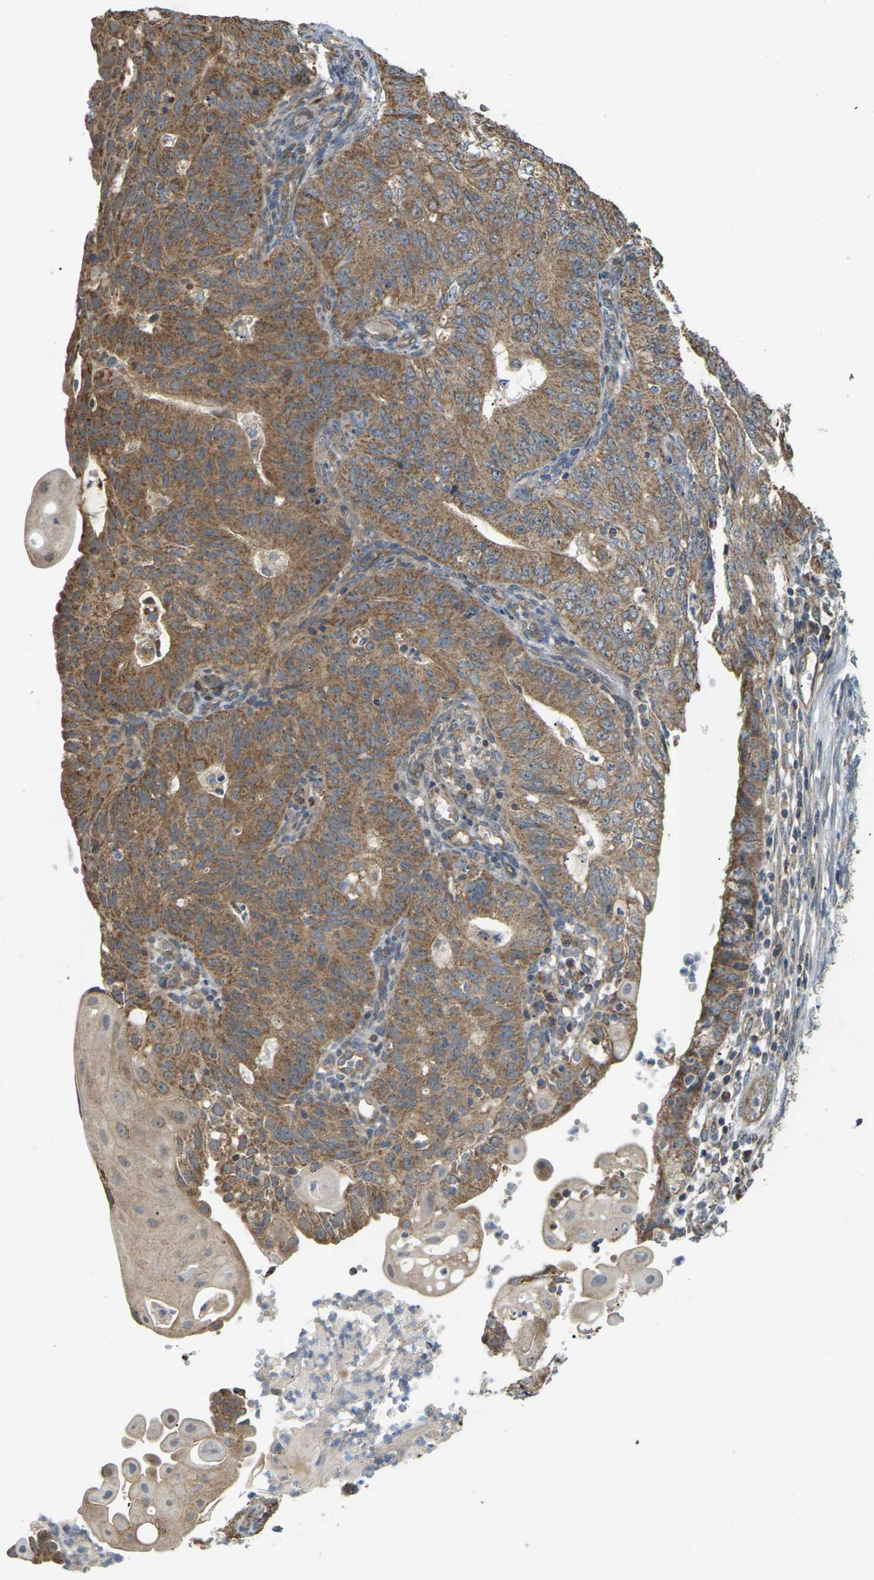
{"staining": {"intensity": "moderate", "quantity": ">75%", "location": "cytoplasmic/membranous"}, "tissue": "endometrial cancer", "cell_type": "Tumor cells", "image_type": "cancer", "snomed": [{"axis": "morphology", "description": "Adenocarcinoma, NOS"}, {"axis": "topography", "description": "Endometrium"}], "caption": "High-magnification brightfield microscopy of endometrial adenocarcinoma stained with DAB (3,3'-diaminobenzidine) (brown) and counterstained with hematoxylin (blue). tumor cells exhibit moderate cytoplasmic/membranous staining is present in approximately>75% of cells. The protein of interest is stained brown, and the nuclei are stained in blue (DAB IHC with brightfield microscopy, high magnification).", "gene": "KSR1", "patient": {"sex": "female", "age": 32}}